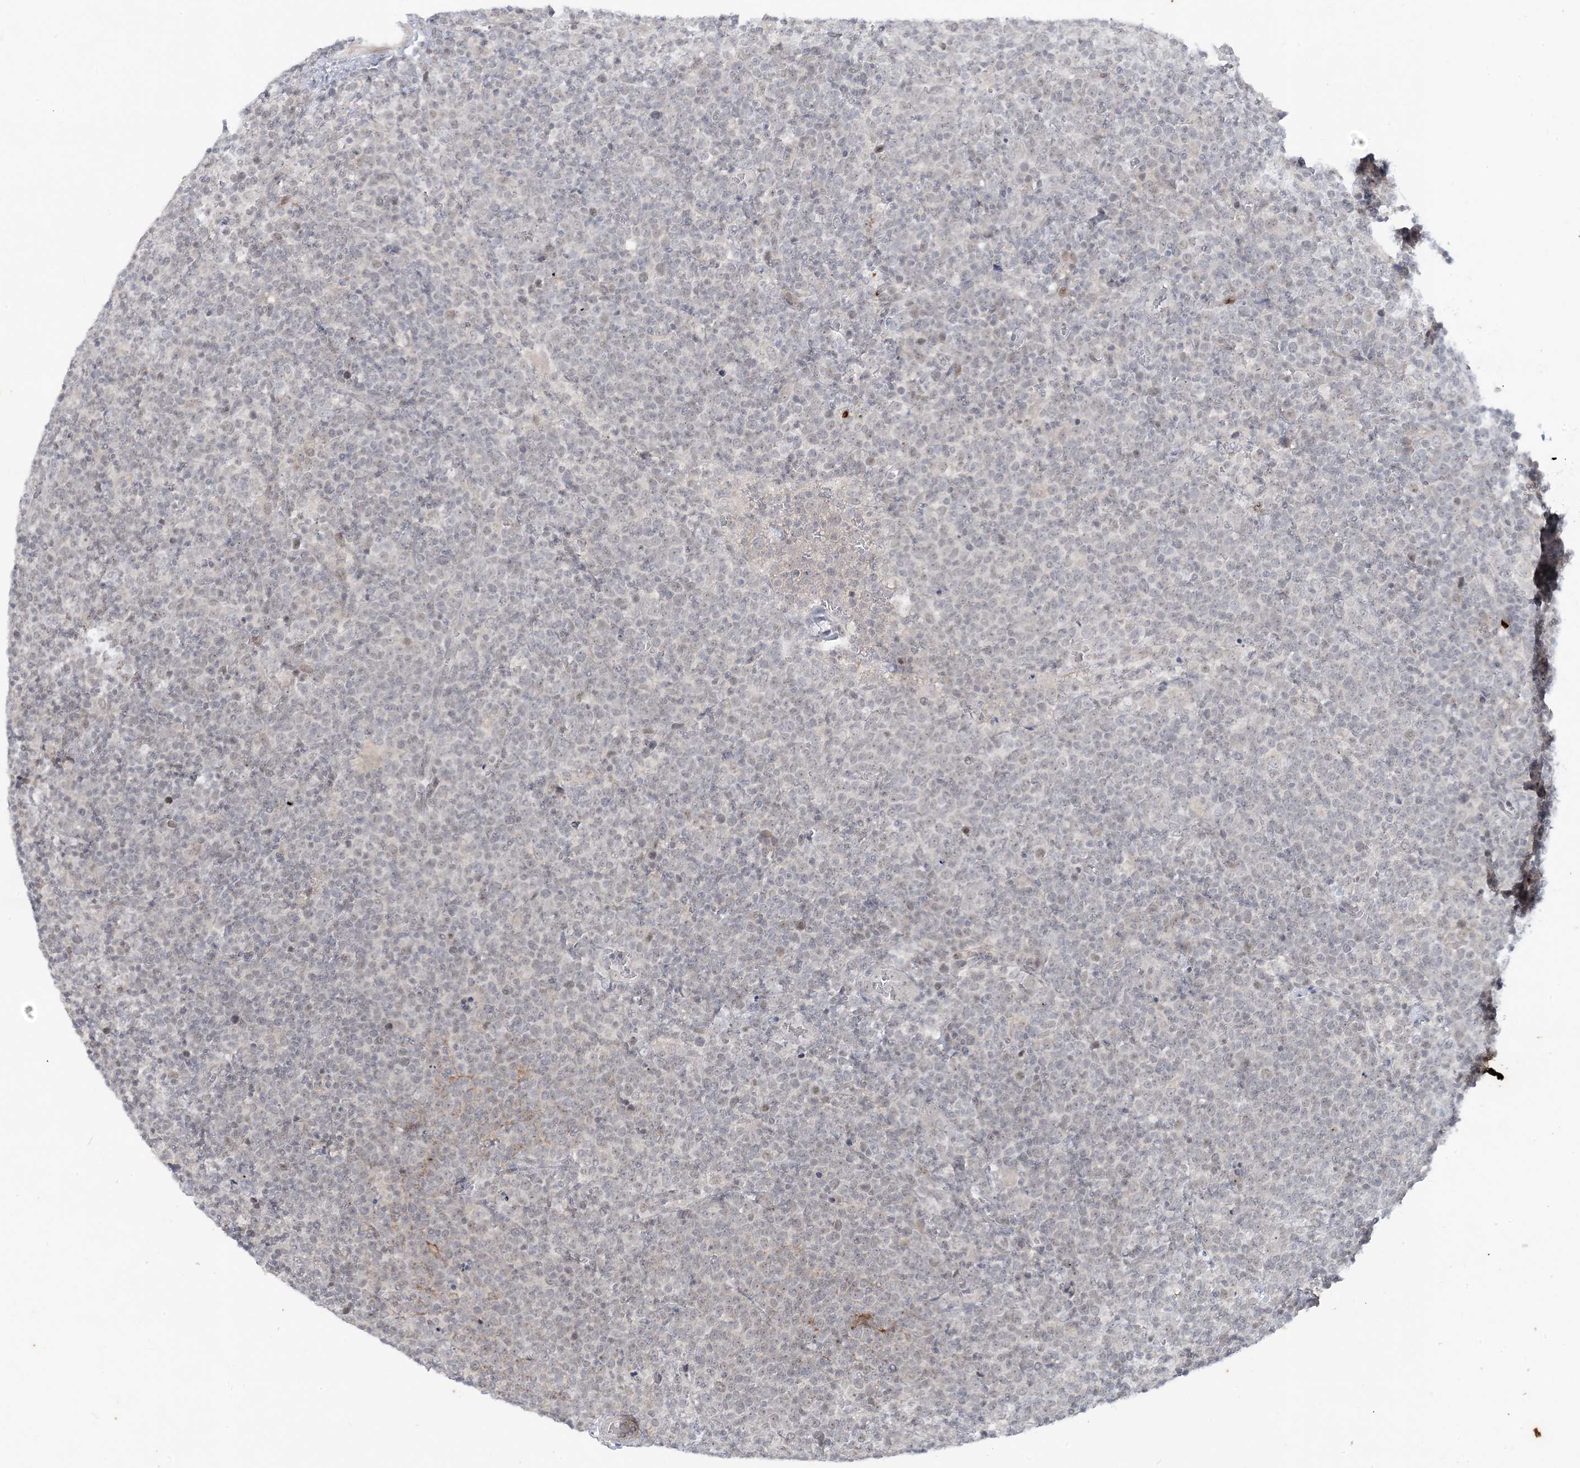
{"staining": {"intensity": "negative", "quantity": "none", "location": "none"}, "tissue": "lymphoma", "cell_type": "Tumor cells", "image_type": "cancer", "snomed": [{"axis": "morphology", "description": "Malignant lymphoma, non-Hodgkin's type, High grade"}, {"axis": "topography", "description": "Lymph node"}], "caption": "The micrograph reveals no significant expression in tumor cells of lymphoma.", "gene": "LEXM", "patient": {"sex": "male", "age": 61}}